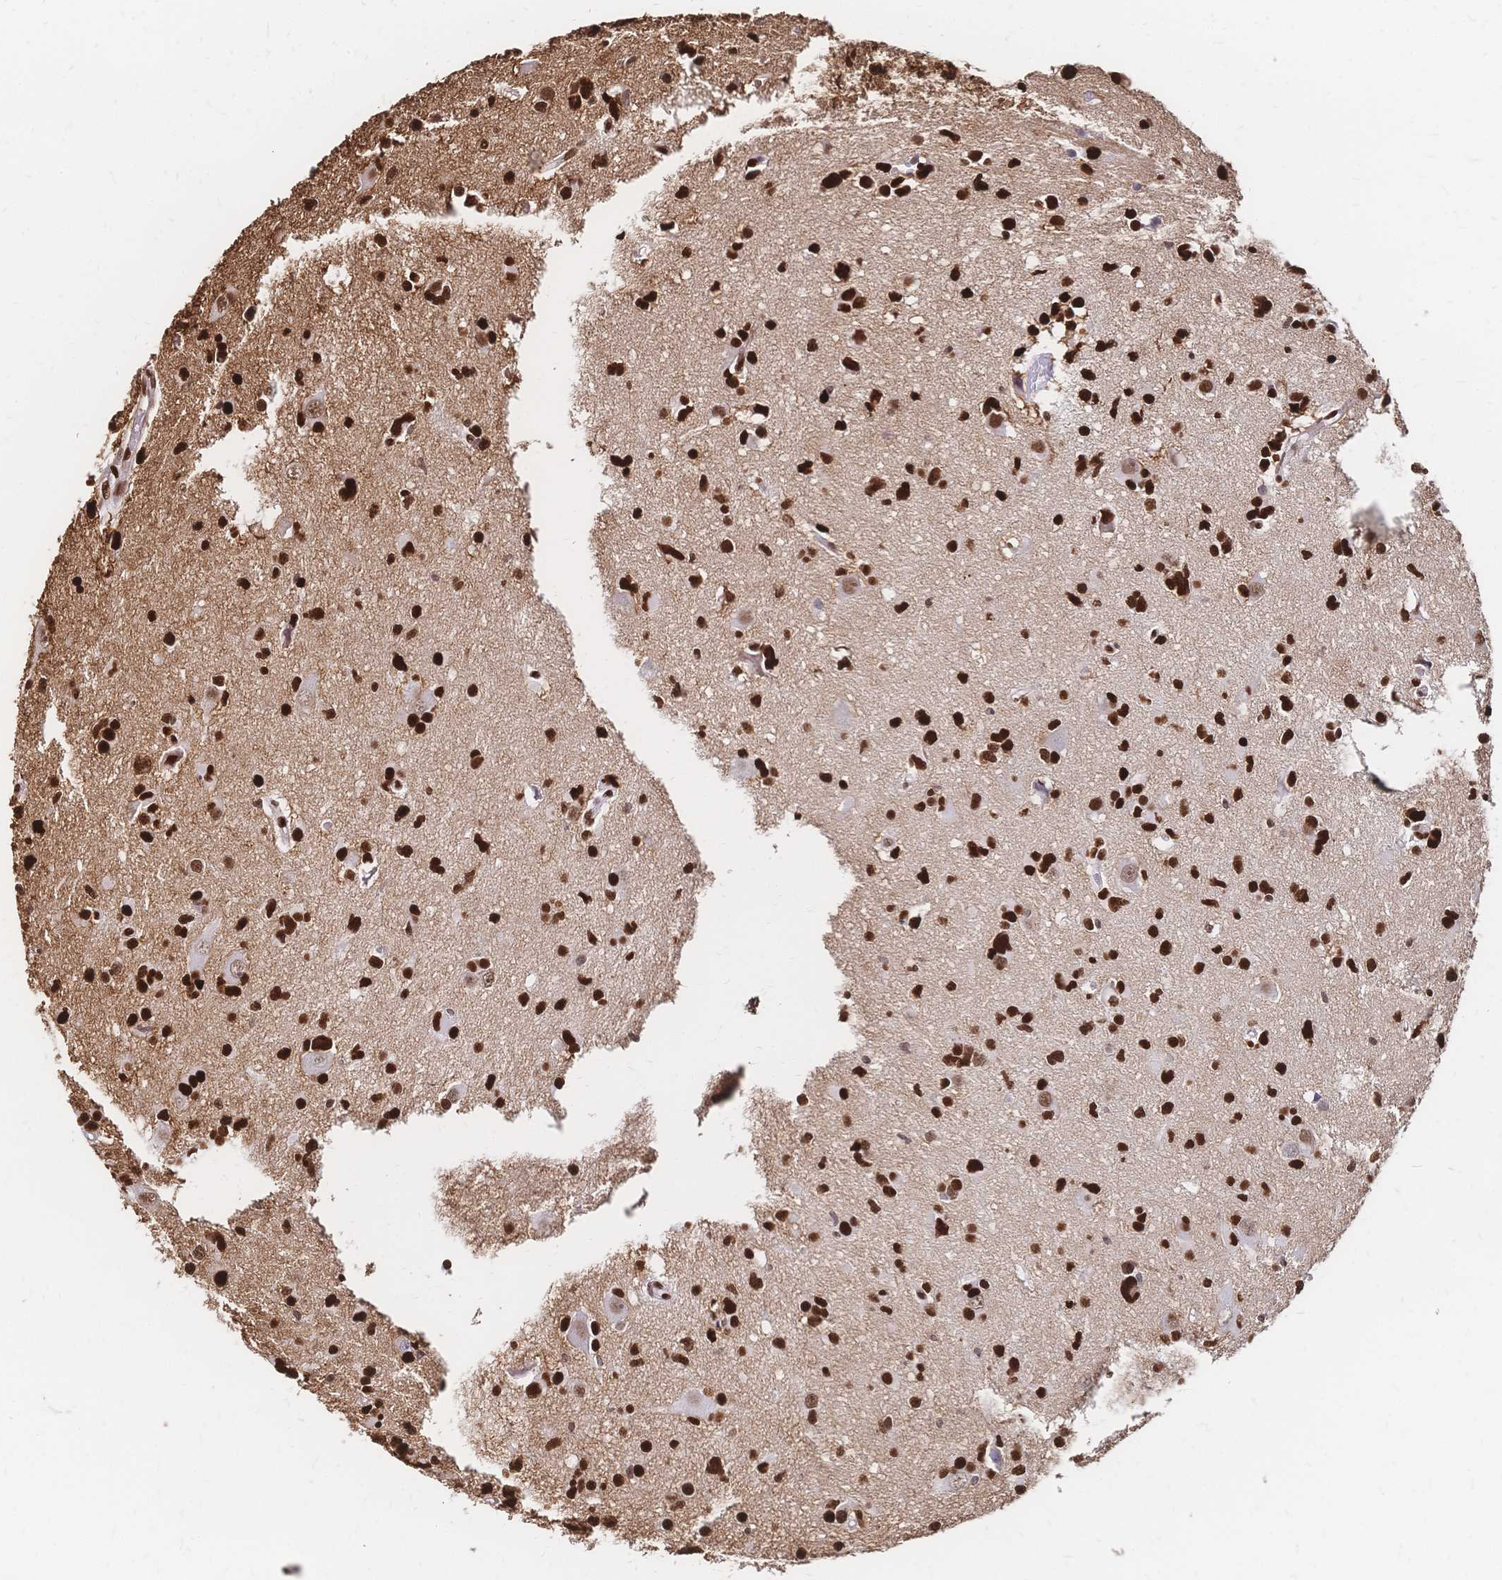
{"staining": {"intensity": "strong", "quantity": ">75%", "location": "nuclear"}, "tissue": "glioma", "cell_type": "Tumor cells", "image_type": "cancer", "snomed": [{"axis": "morphology", "description": "Glioma, malignant, High grade"}, {"axis": "topography", "description": "Brain"}], "caption": "Malignant glioma (high-grade) tissue displays strong nuclear expression in approximately >75% of tumor cells", "gene": "HDGF", "patient": {"sex": "male", "age": 23}}